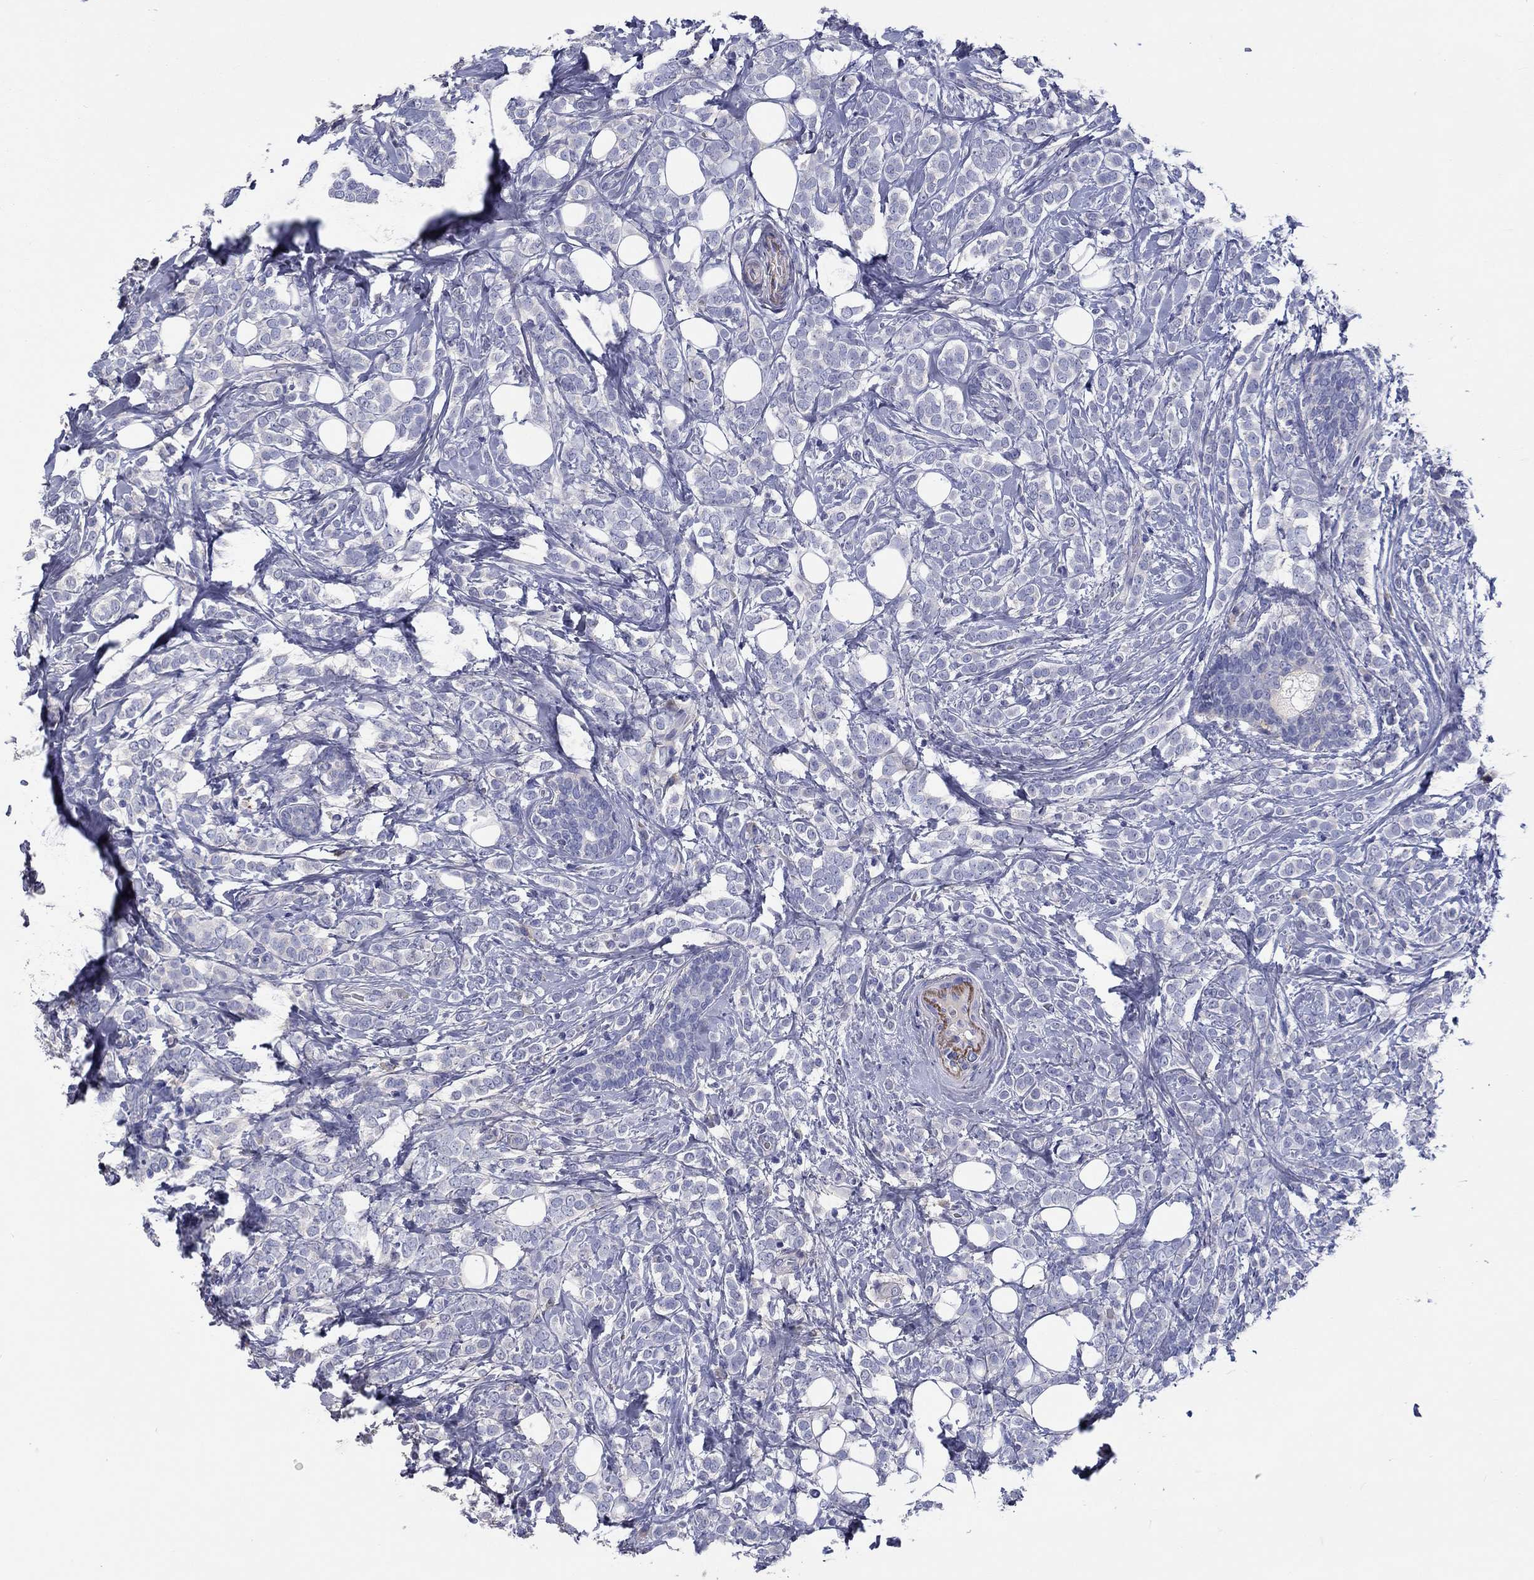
{"staining": {"intensity": "negative", "quantity": "none", "location": "none"}, "tissue": "breast cancer", "cell_type": "Tumor cells", "image_type": "cancer", "snomed": [{"axis": "morphology", "description": "Lobular carcinoma"}, {"axis": "topography", "description": "Breast"}], "caption": "The image demonstrates no significant positivity in tumor cells of lobular carcinoma (breast). The staining was performed using DAB (3,3'-diaminobenzidine) to visualize the protein expression in brown, while the nuclei were stained in blue with hematoxylin (Magnification: 20x).", "gene": "TGFBI", "patient": {"sex": "female", "age": 49}}